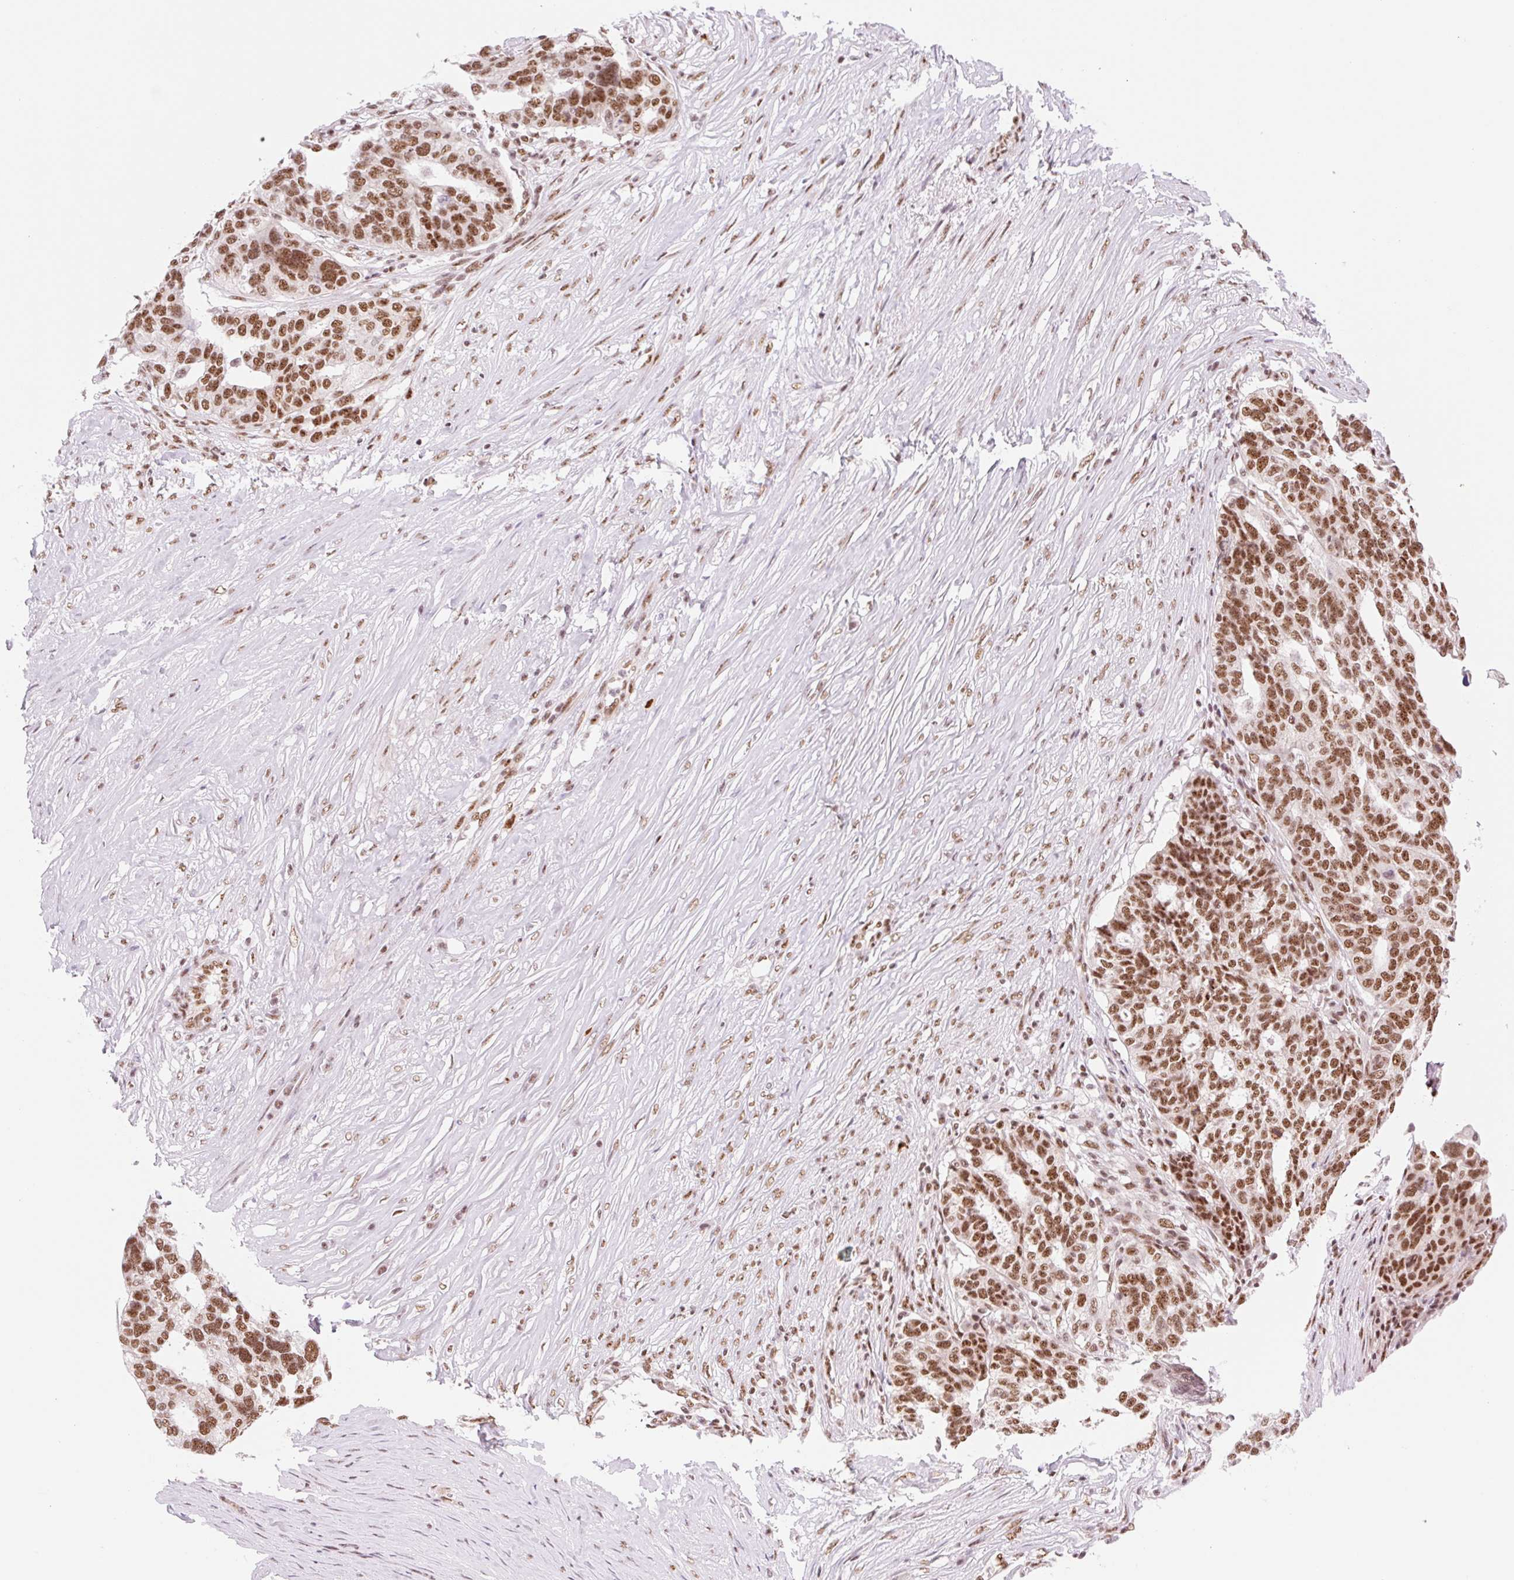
{"staining": {"intensity": "strong", "quantity": ">75%", "location": "nuclear"}, "tissue": "ovarian cancer", "cell_type": "Tumor cells", "image_type": "cancer", "snomed": [{"axis": "morphology", "description": "Cystadenocarcinoma, serous, NOS"}, {"axis": "topography", "description": "Ovary"}], "caption": "High-magnification brightfield microscopy of ovarian cancer stained with DAB (3,3'-diaminobenzidine) (brown) and counterstained with hematoxylin (blue). tumor cells exhibit strong nuclear expression is appreciated in about>75% of cells. (DAB (3,3'-diaminobenzidine) = brown stain, brightfield microscopy at high magnification).", "gene": "PRDM11", "patient": {"sex": "female", "age": 59}}